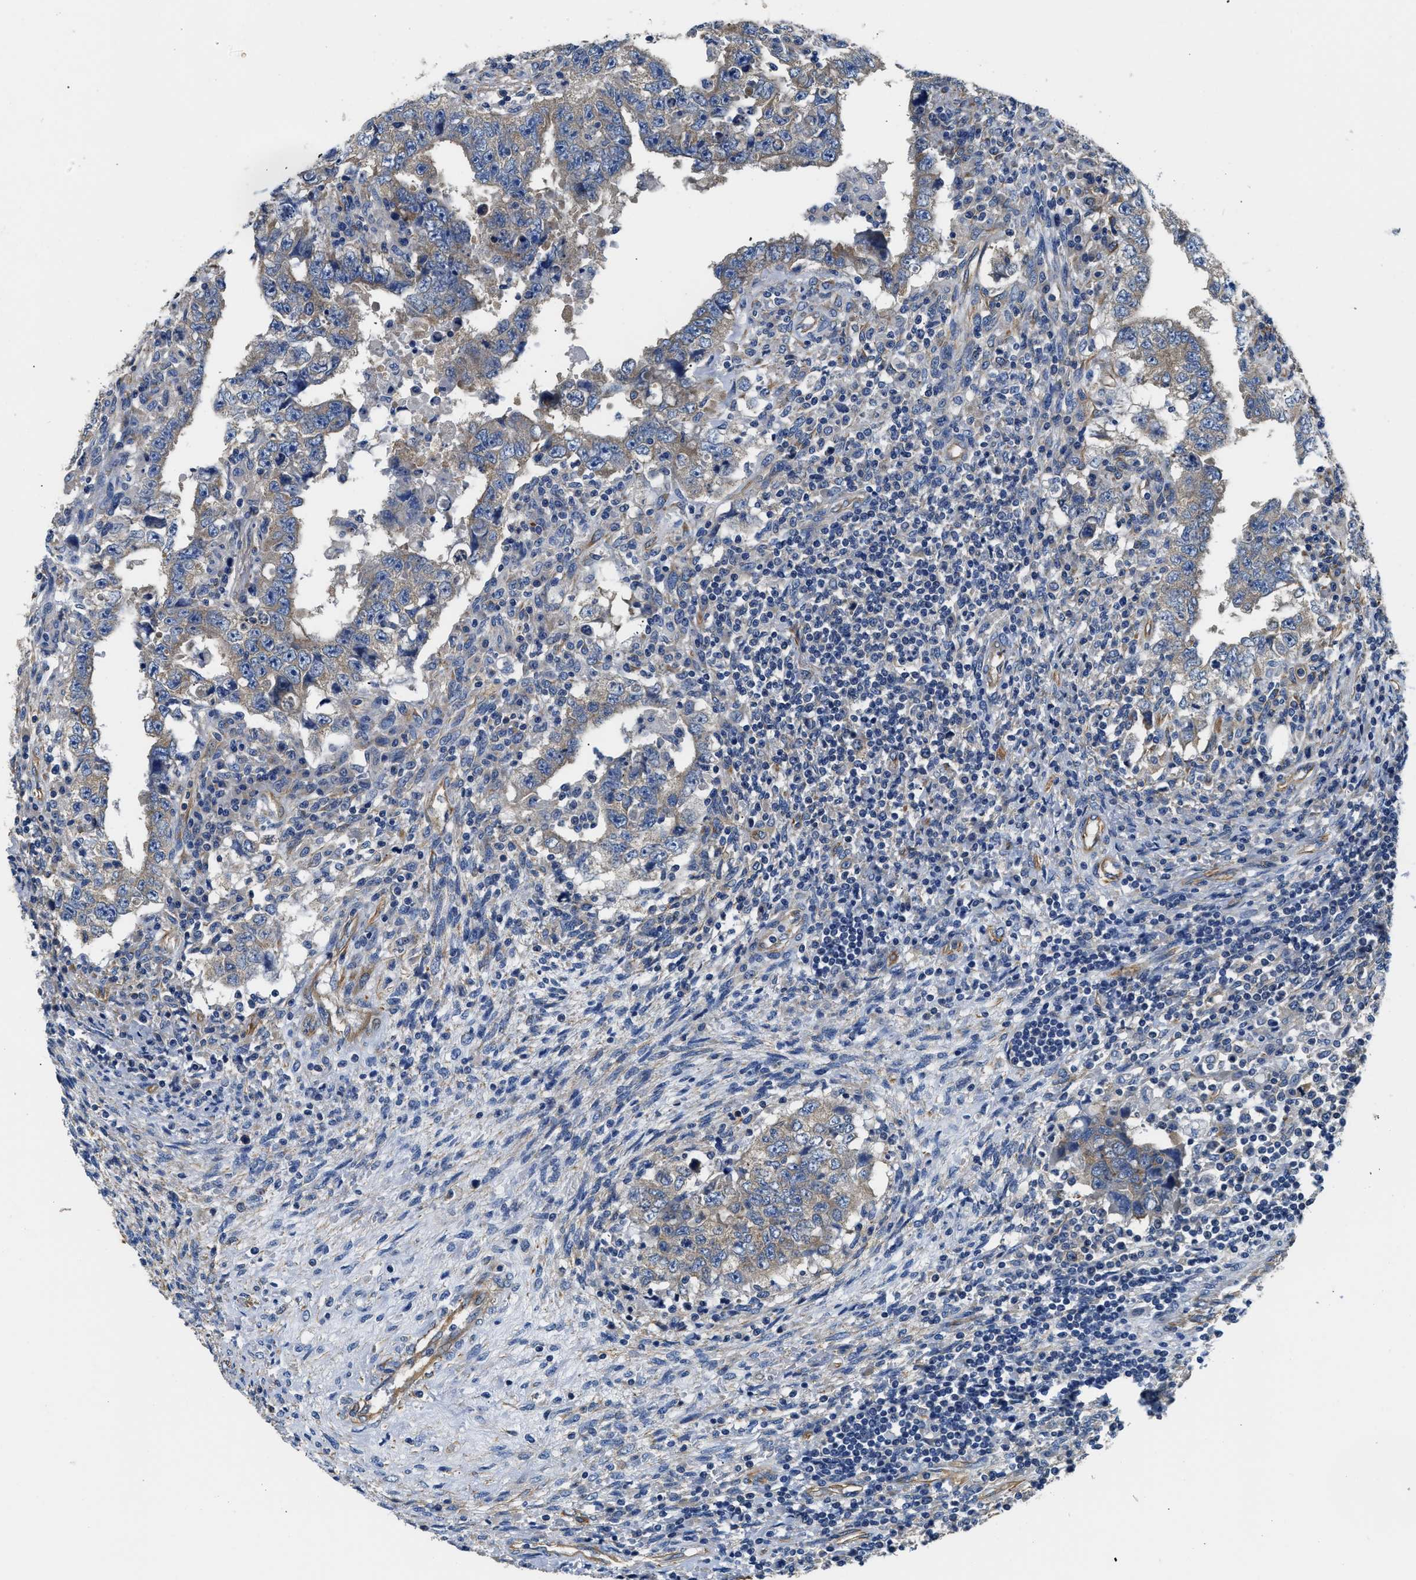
{"staining": {"intensity": "weak", "quantity": ">75%", "location": "cytoplasmic/membranous"}, "tissue": "testis cancer", "cell_type": "Tumor cells", "image_type": "cancer", "snomed": [{"axis": "morphology", "description": "Carcinoma, Embryonal, NOS"}, {"axis": "topography", "description": "Testis"}], "caption": "Testis embryonal carcinoma stained with a protein marker reveals weak staining in tumor cells.", "gene": "CSDE1", "patient": {"sex": "male", "age": 26}}